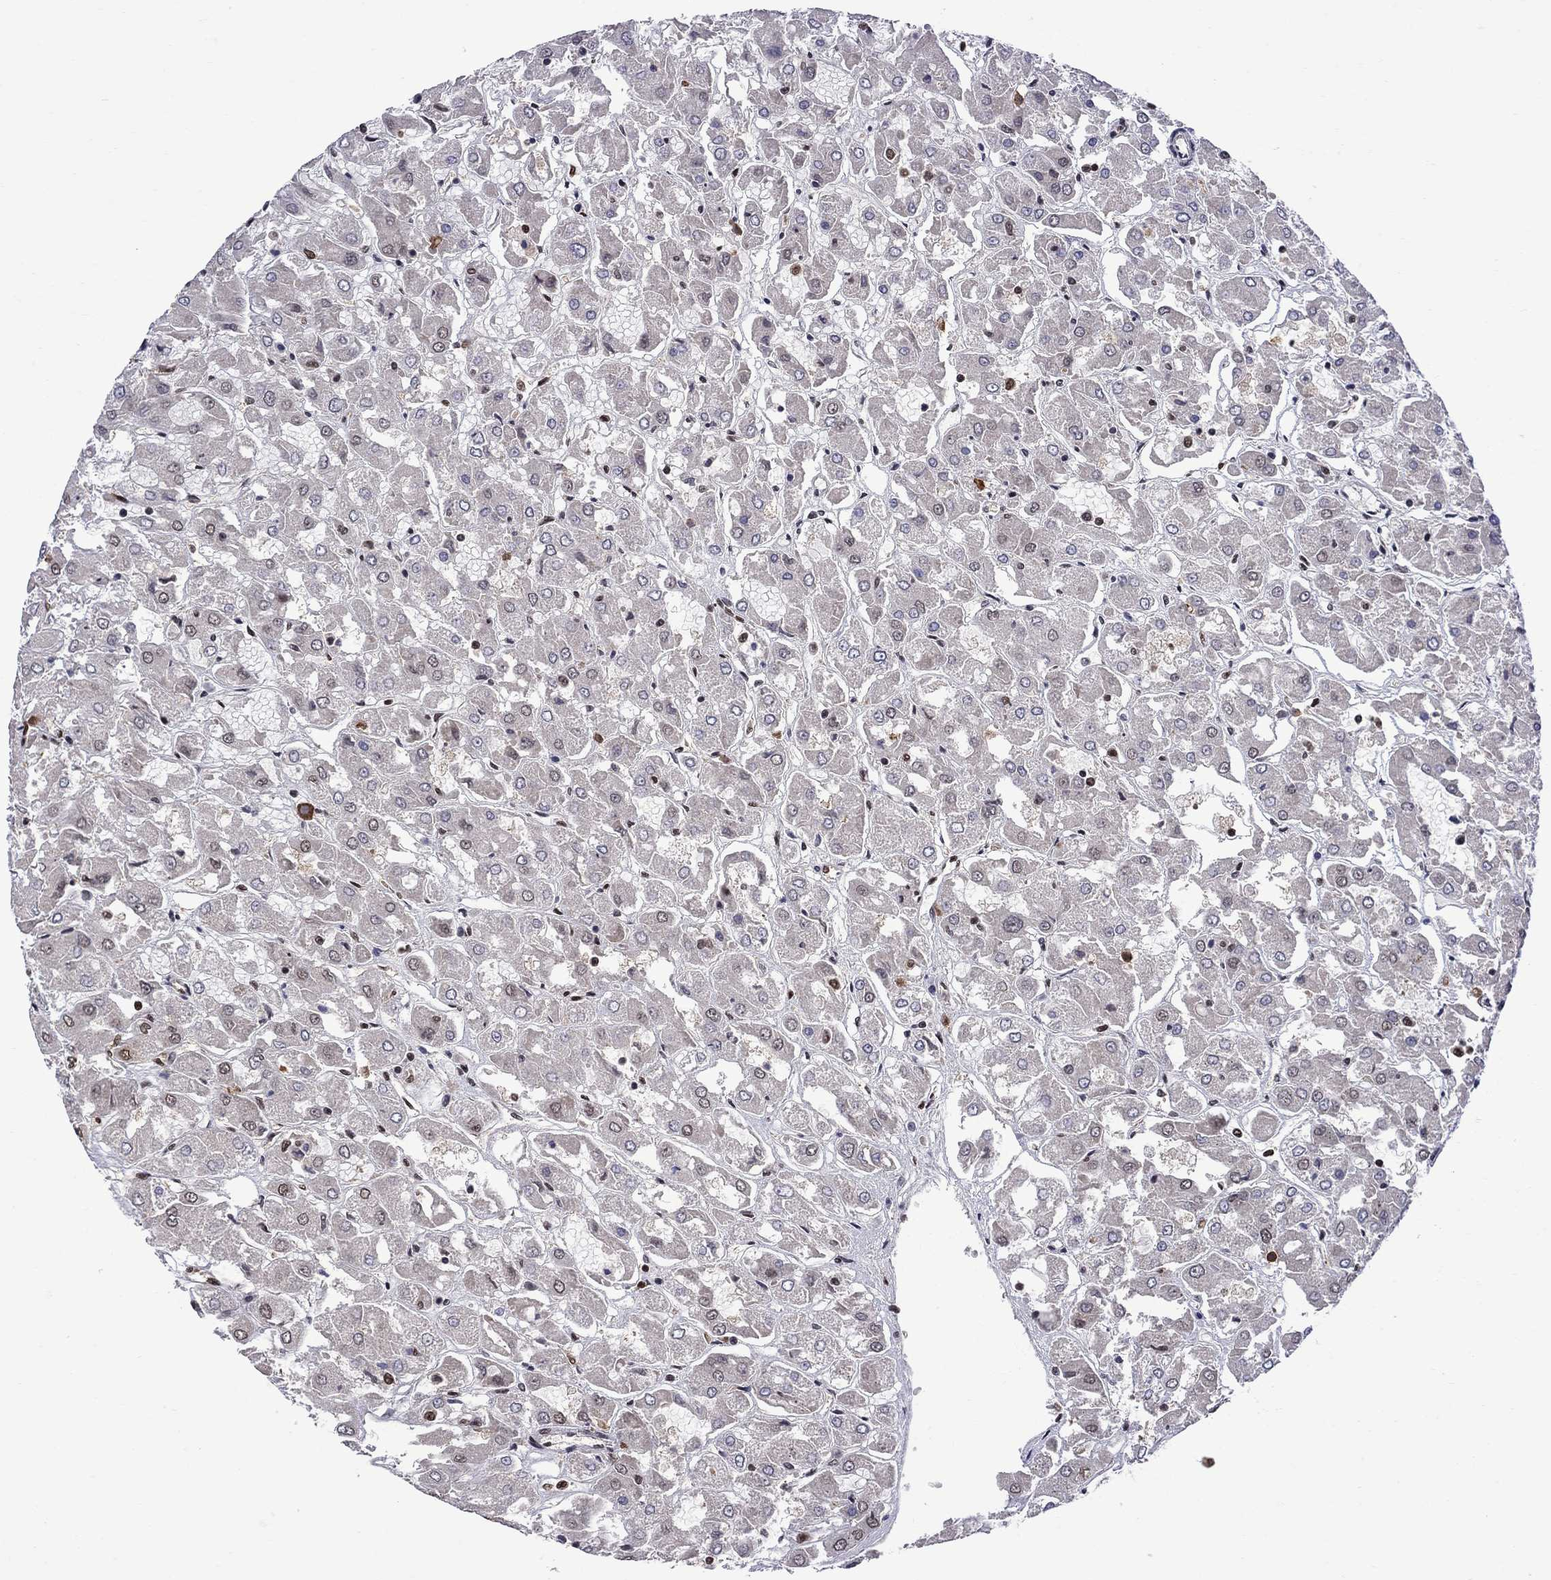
{"staining": {"intensity": "negative", "quantity": "none", "location": "none"}, "tissue": "renal cancer", "cell_type": "Tumor cells", "image_type": "cancer", "snomed": [{"axis": "morphology", "description": "Adenocarcinoma, NOS"}, {"axis": "topography", "description": "Kidney"}], "caption": "IHC micrograph of neoplastic tissue: adenocarcinoma (renal) stained with DAB shows no significant protein positivity in tumor cells.", "gene": "MED25", "patient": {"sex": "male", "age": 72}}